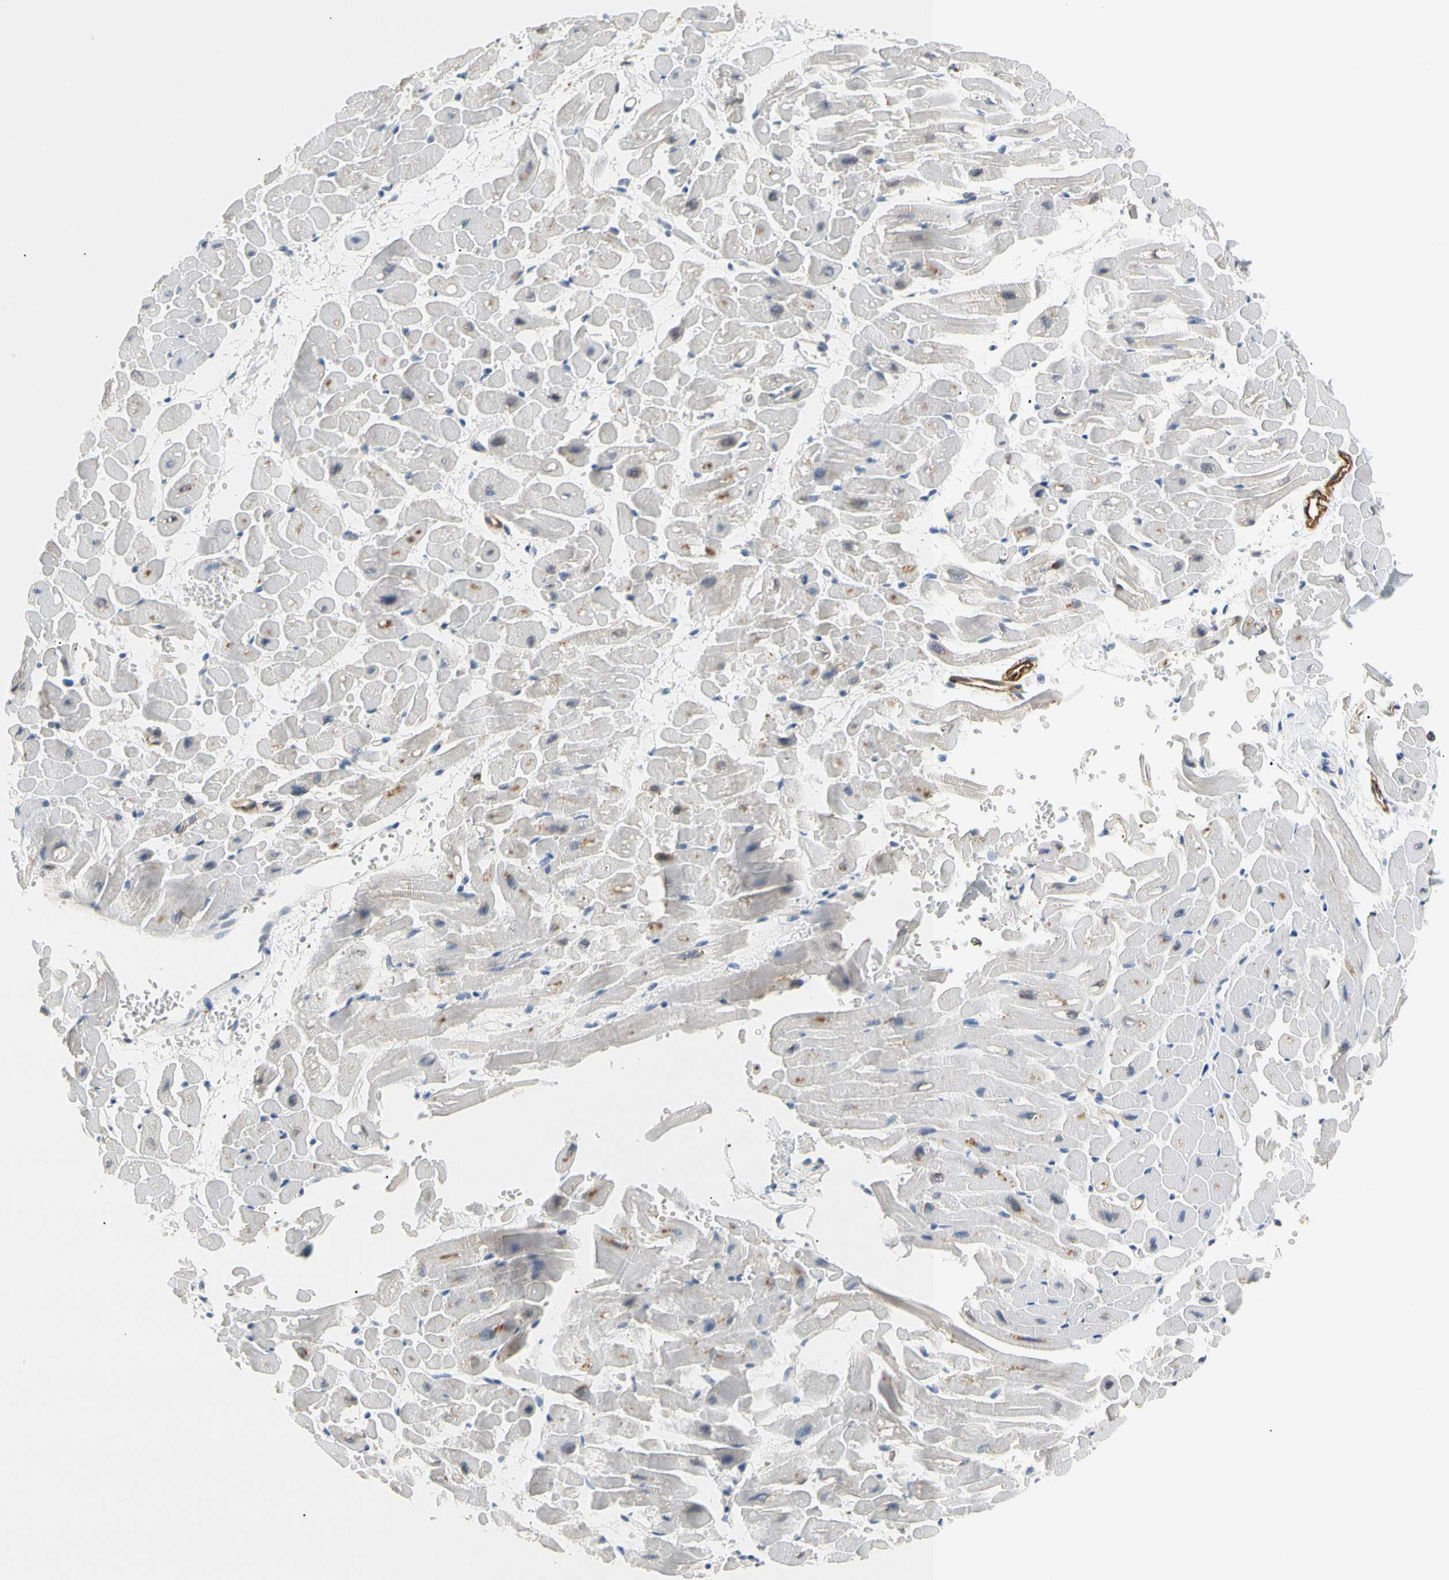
{"staining": {"intensity": "negative", "quantity": "none", "location": "none"}, "tissue": "heart muscle", "cell_type": "Cardiomyocytes", "image_type": "normal", "snomed": [{"axis": "morphology", "description": "Normal tissue, NOS"}, {"axis": "topography", "description": "Heart"}], "caption": "IHC image of normal human heart muscle stained for a protein (brown), which shows no staining in cardiomyocytes.", "gene": "TNFRSF18", "patient": {"sex": "male", "age": 45}}